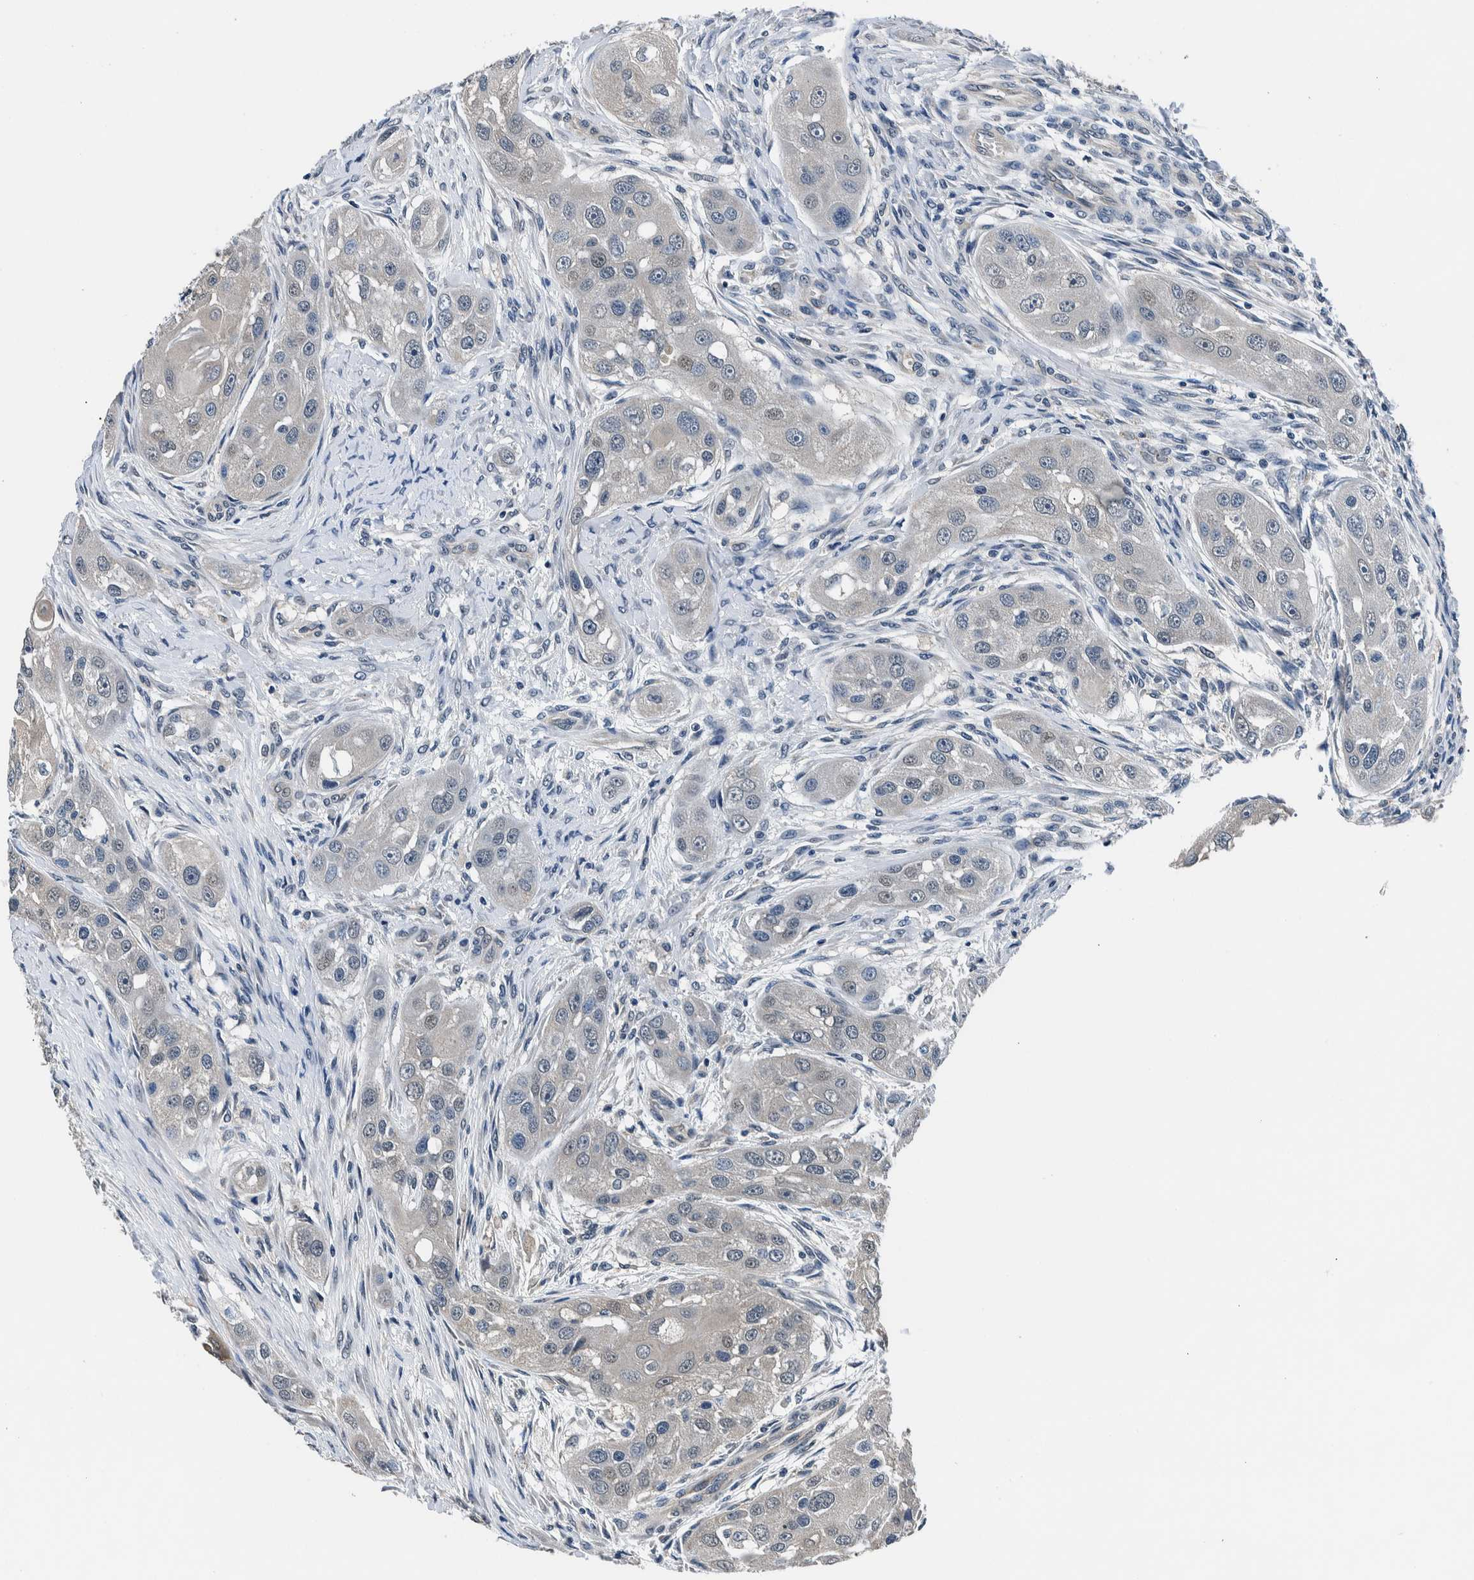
{"staining": {"intensity": "negative", "quantity": "none", "location": "none"}, "tissue": "head and neck cancer", "cell_type": "Tumor cells", "image_type": "cancer", "snomed": [{"axis": "morphology", "description": "Normal tissue, NOS"}, {"axis": "morphology", "description": "Squamous cell carcinoma, NOS"}, {"axis": "topography", "description": "Skeletal muscle"}, {"axis": "topography", "description": "Head-Neck"}], "caption": "There is no significant expression in tumor cells of head and neck cancer (squamous cell carcinoma).", "gene": "NIBAN2", "patient": {"sex": "male", "age": 51}}